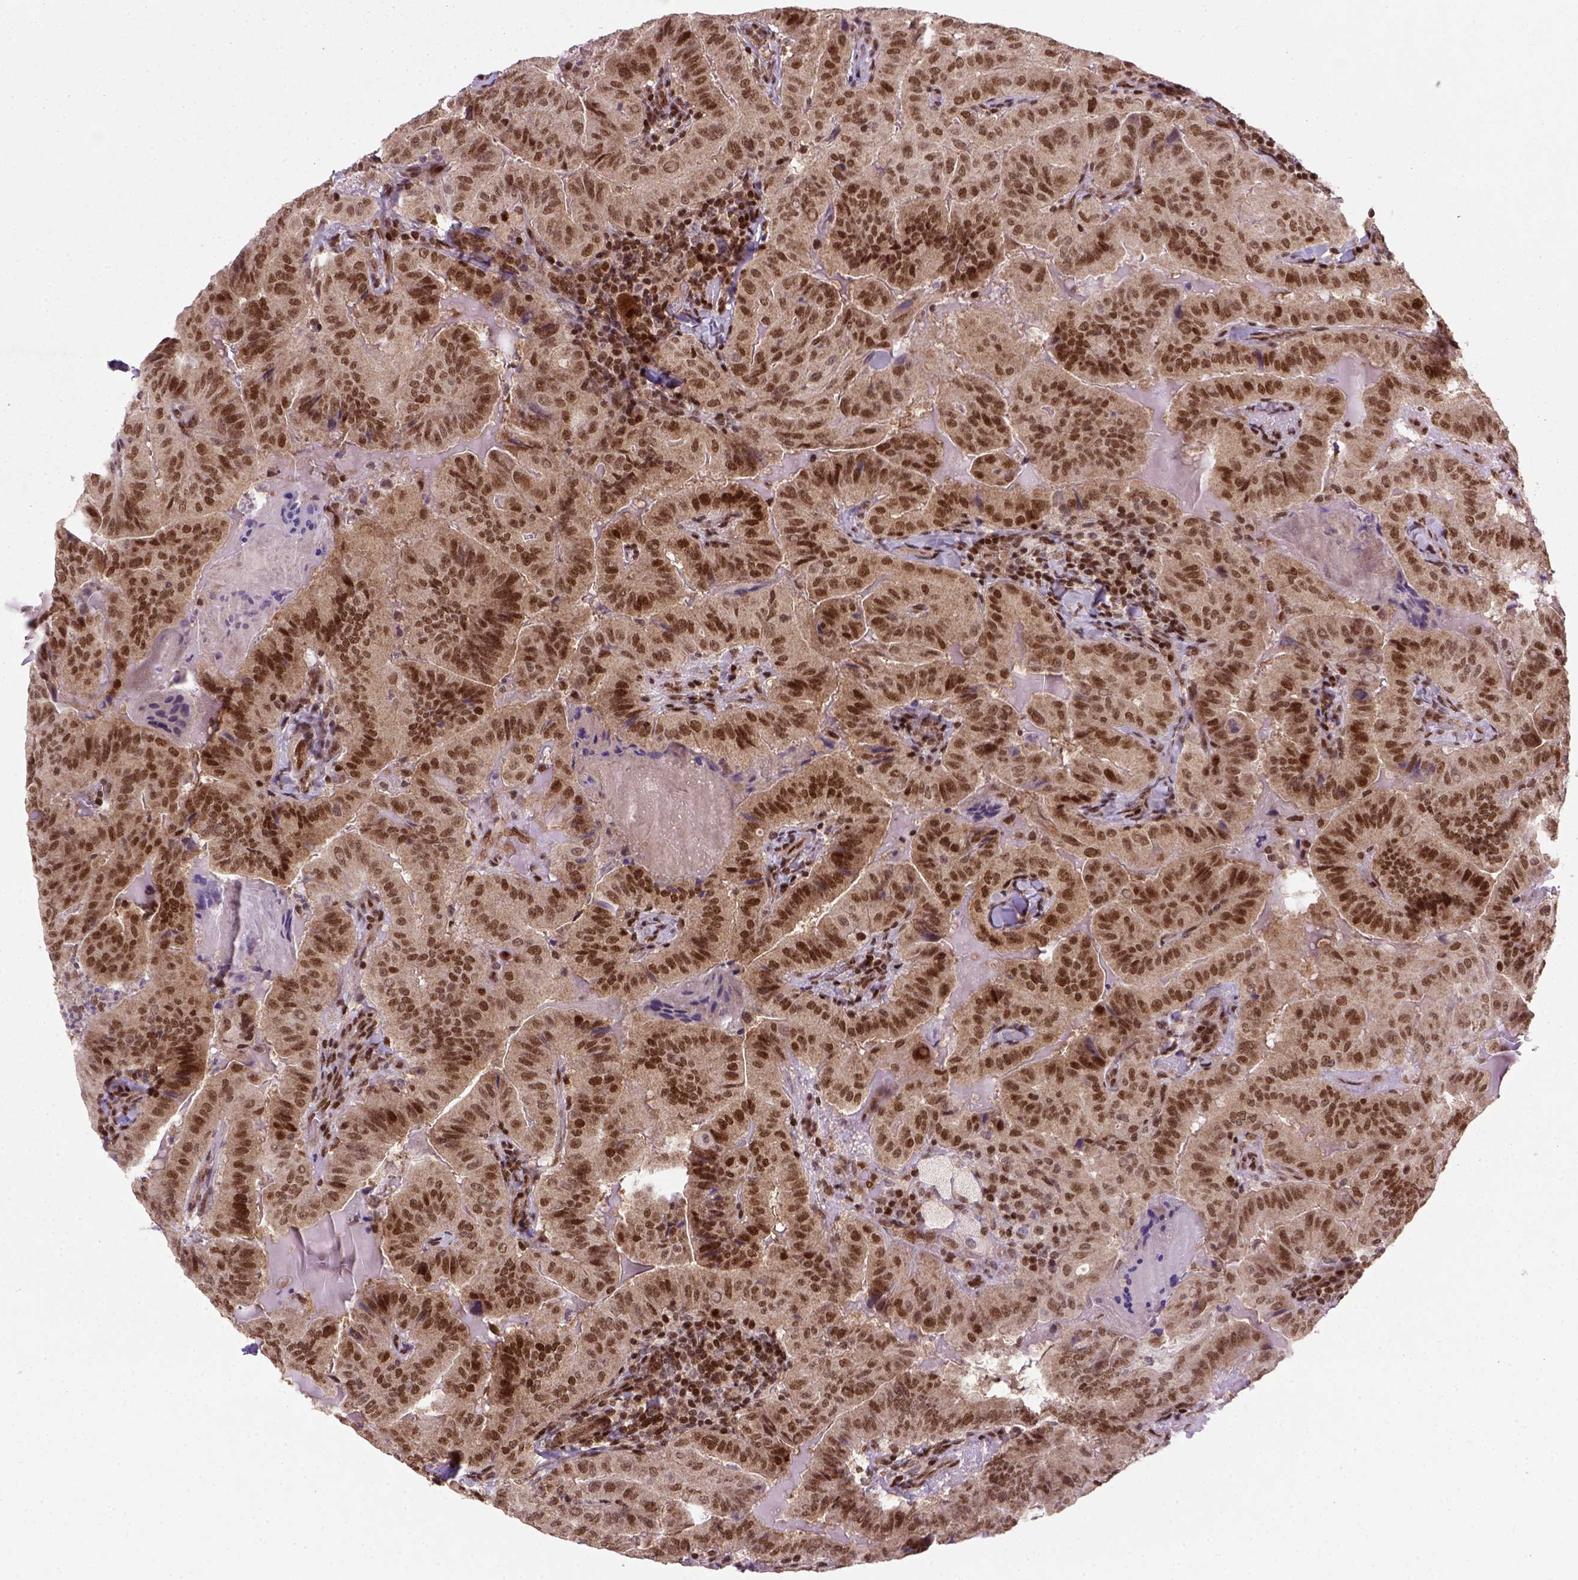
{"staining": {"intensity": "moderate", "quantity": ">75%", "location": "nuclear"}, "tissue": "thyroid cancer", "cell_type": "Tumor cells", "image_type": "cancer", "snomed": [{"axis": "morphology", "description": "Papillary adenocarcinoma, NOS"}, {"axis": "topography", "description": "Thyroid gland"}], "caption": "The histopathology image reveals staining of thyroid cancer, revealing moderate nuclear protein staining (brown color) within tumor cells.", "gene": "MGMT", "patient": {"sex": "female", "age": 68}}